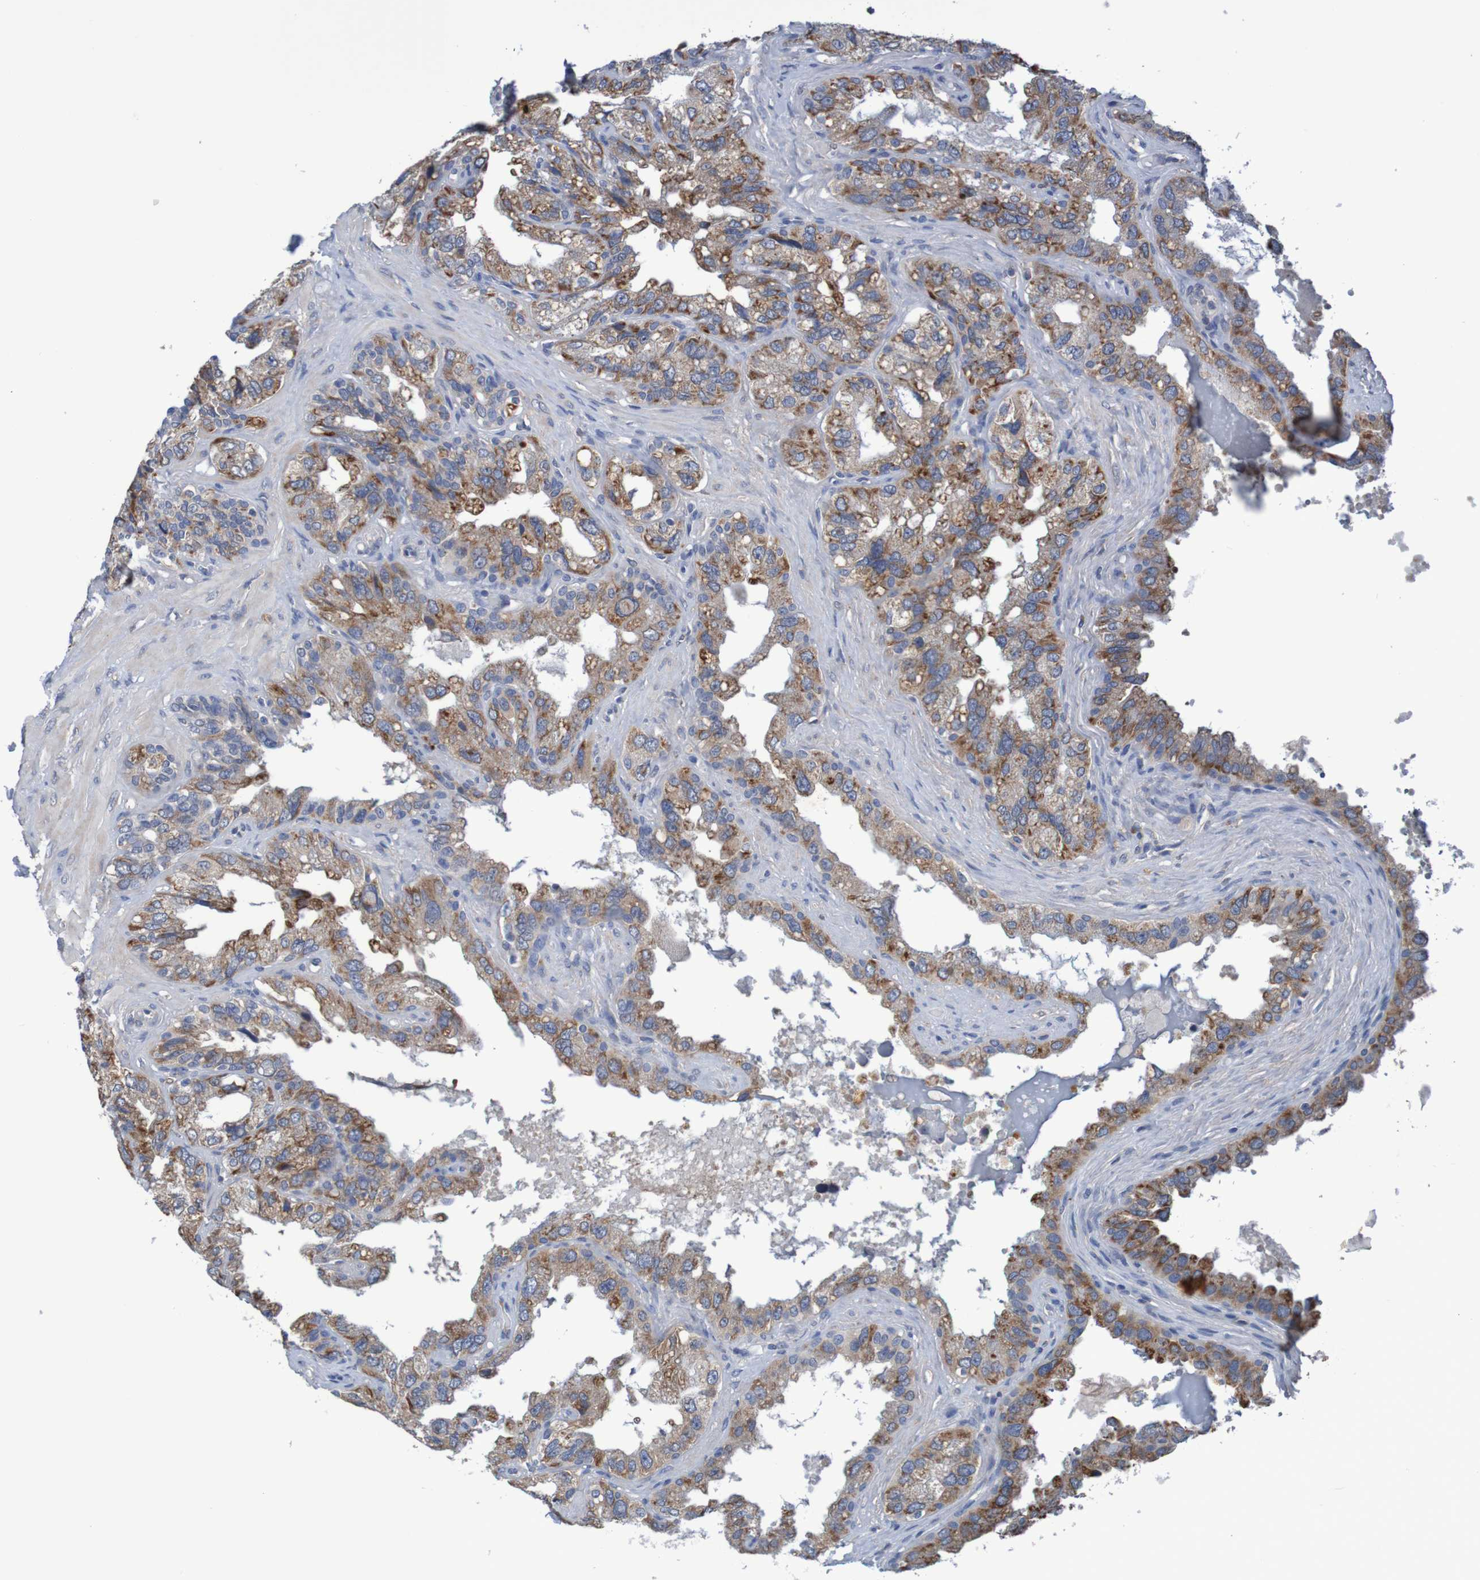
{"staining": {"intensity": "moderate", "quantity": ">75%", "location": "cytoplasmic/membranous"}, "tissue": "seminal vesicle", "cell_type": "Glandular cells", "image_type": "normal", "snomed": [{"axis": "morphology", "description": "Normal tissue, NOS"}, {"axis": "topography", "description": "Seminal veicle"}], "caption": "High-magnification brightfield microscopy of normal seminal vesicle stained with DAB (brown) and counterstained with hematoxylin (blue). glandular cells exhibit moderate cytoplasmic/membranous staining is identified in about>75% of cells.", "gene": "LTA", "patient": {"sex": "male", "age": 68}}